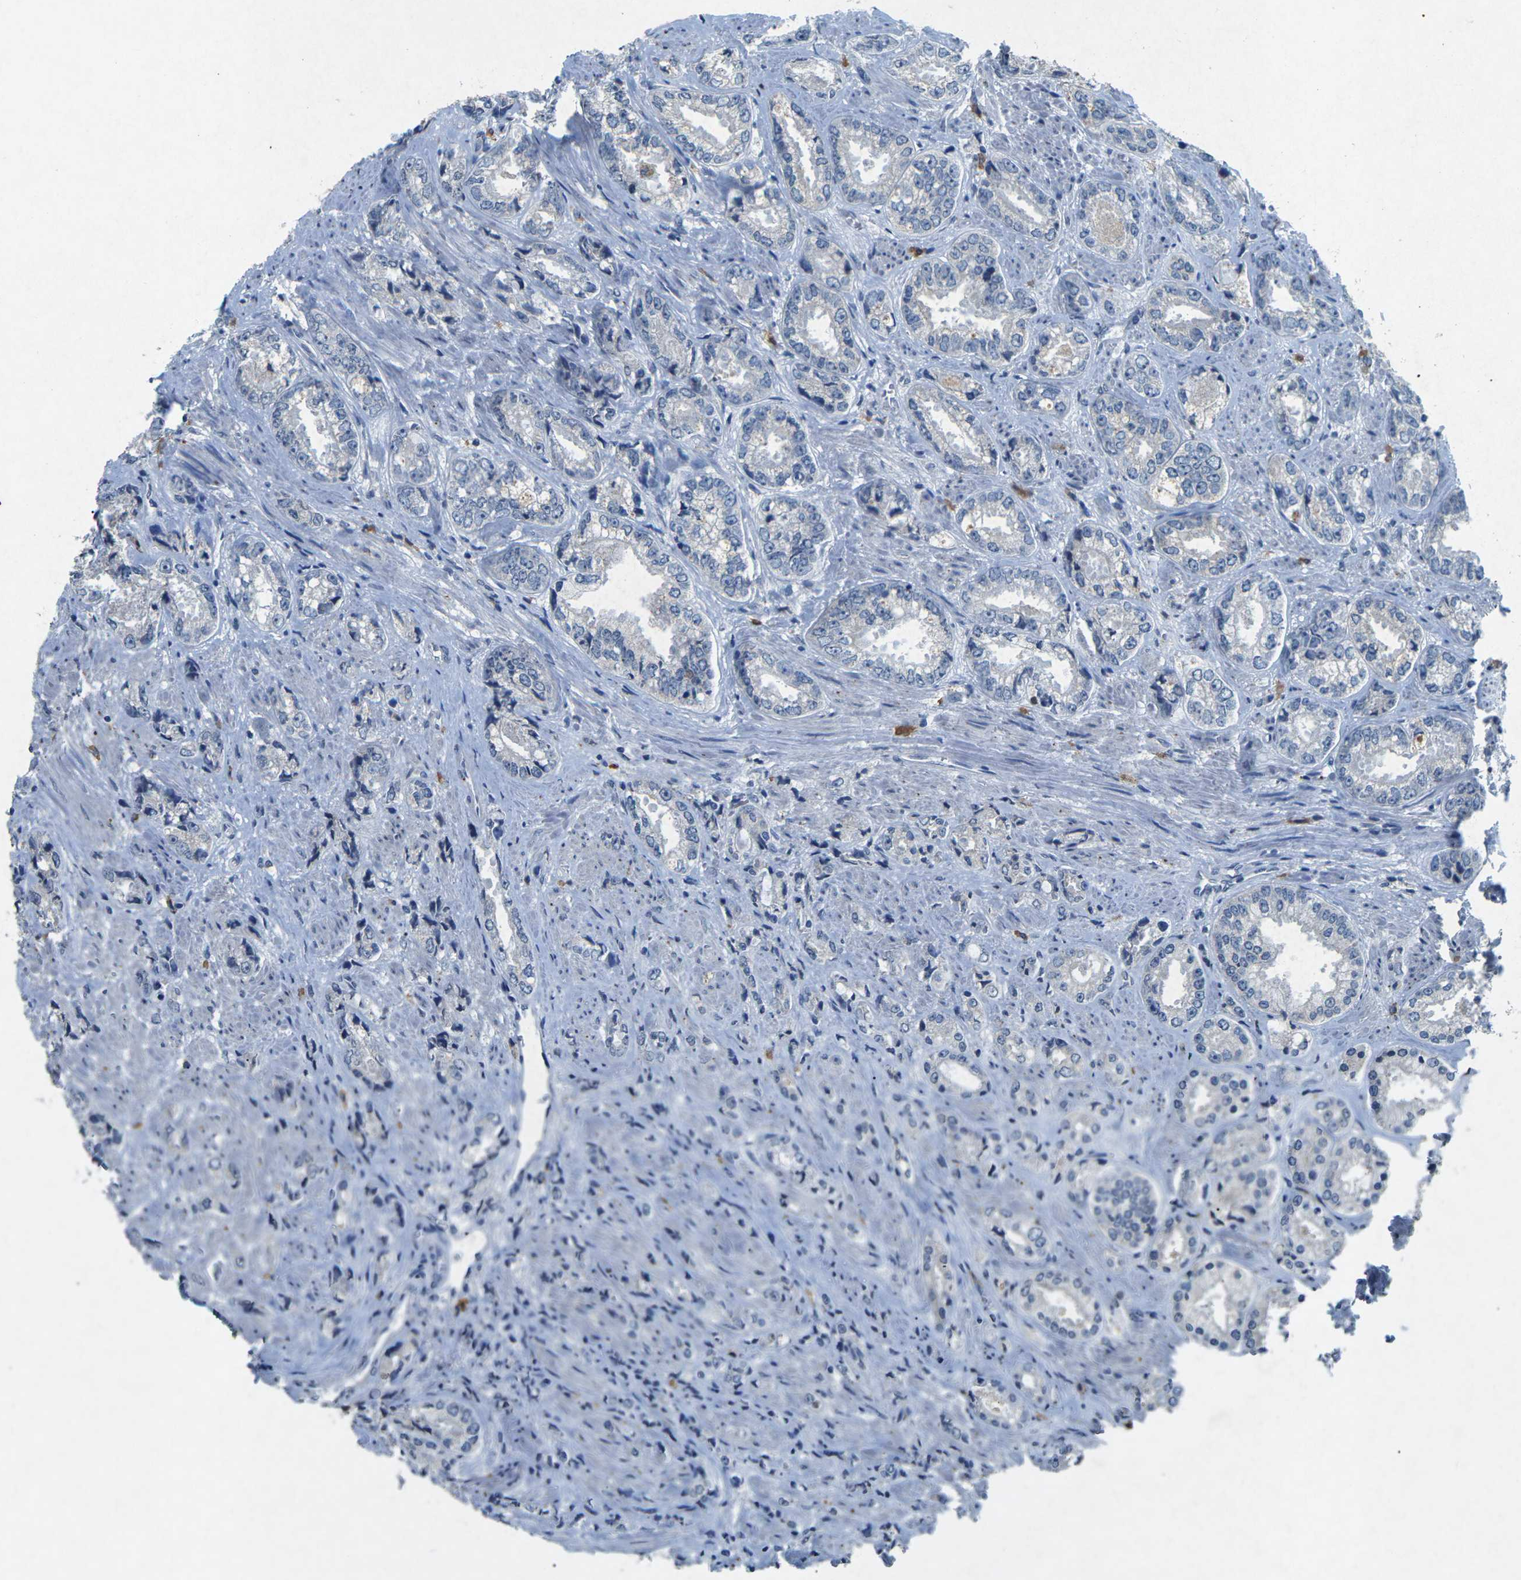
{"staining": {"intensity": "negative", "quantity": "none", "location": "none"}, "tissue": "prostate cancer", "cell_type": "Tumor cells", "image_type": "cancer", "snomed": [{"axis": "morphology", "description": "Adenocarcinoma, High grade"}, {"axis": "topography", "description": "Prostate"}], "caption": "This is an immunohistochemistry image of high-grade adenocarcinoma (prostate). There is no expression in tumor cells.", "gene": "PLG", "patient": {"sex": "male", "age": 61}}